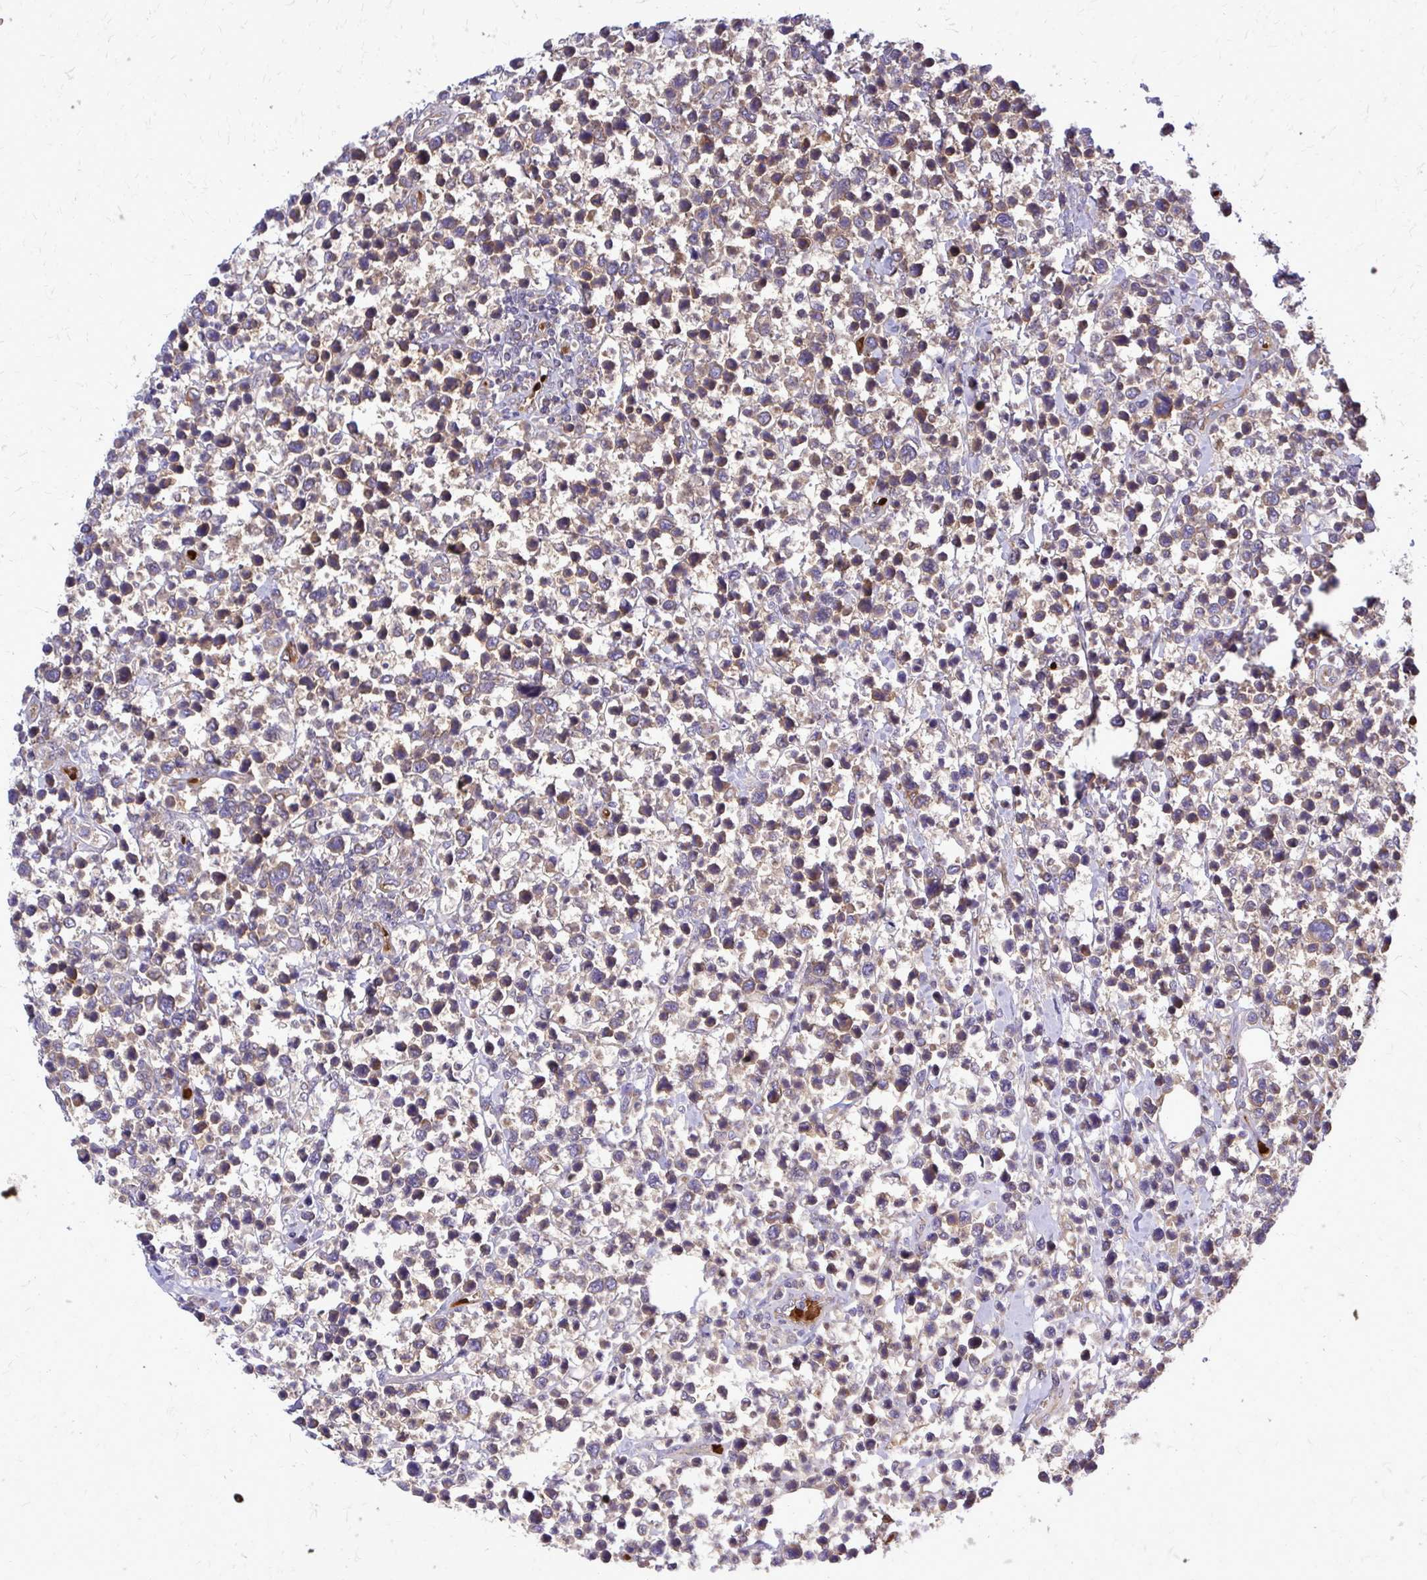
{"staining": {"intensity": "moderate", "quantity": "25%-75%", "location": "cytoplasmic/membranous"}, "tissue": "lymphoma", "cell_type": "Tumor cells", "image_type": "cancer", "snomed": [{"axis": "morphology", "description": "Malignant lymphoma, non-Hodgkin's type, High grade"}, {"axis": "topography", "description": "Soft tissue"}], "caption": "High-magnification brightfield microscopy of lymphoma stained with DAB (brown) and counterstained with hematoxylin (blue). tumor cells exhibit moderate cytoplasmic/membranous staining is seen in approximately25%-75% of cells. The staining was performed using DAB (3,3'-diaminobenzidine) to visualize the protein expression in brown, while the nuclei were stained in blue with hematoxylin (Magnification: 20x).", "gene": "PDK4", "patient": {"sex": "female", "age": 56}}